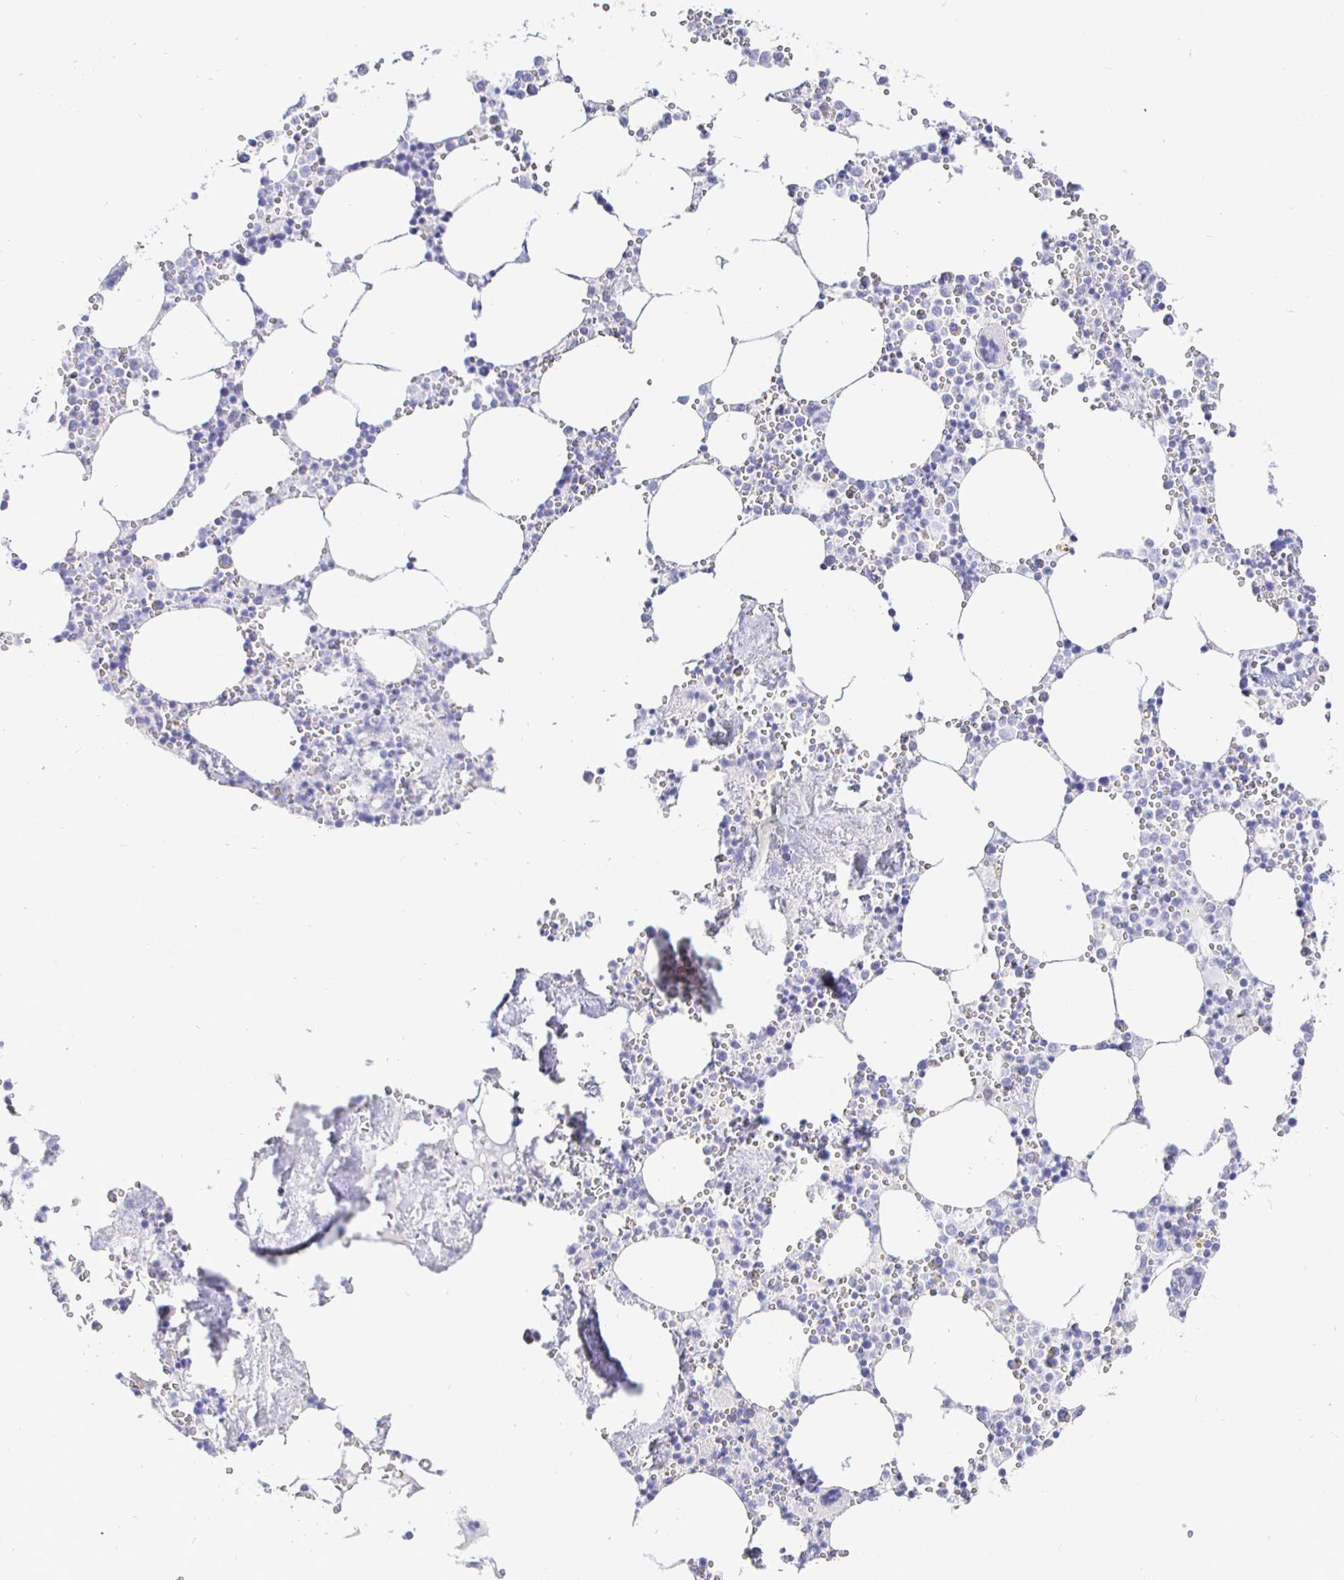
{"staining": {"intensity": "negative", "quantity": "none", "location": "none"}, "tissue": "bone marrow", "cell_type": "Hematopoietic cells", "image_type": "normal", "snomed": [{"axis": "morphology", "description": "Normal tissue, NOS"}, {"axis": "topography", "description": "Bone marrow"}], "caption": "Photomicrograph shows no protein expression in hematopoietic cells of unremarkable bone marrow. (DAB (3,3'-diaminobenzidine) immunohistochemistry (IHC), high magnification).", "gene": "CR2", "patient": {"sex": "male", "age": 54}}